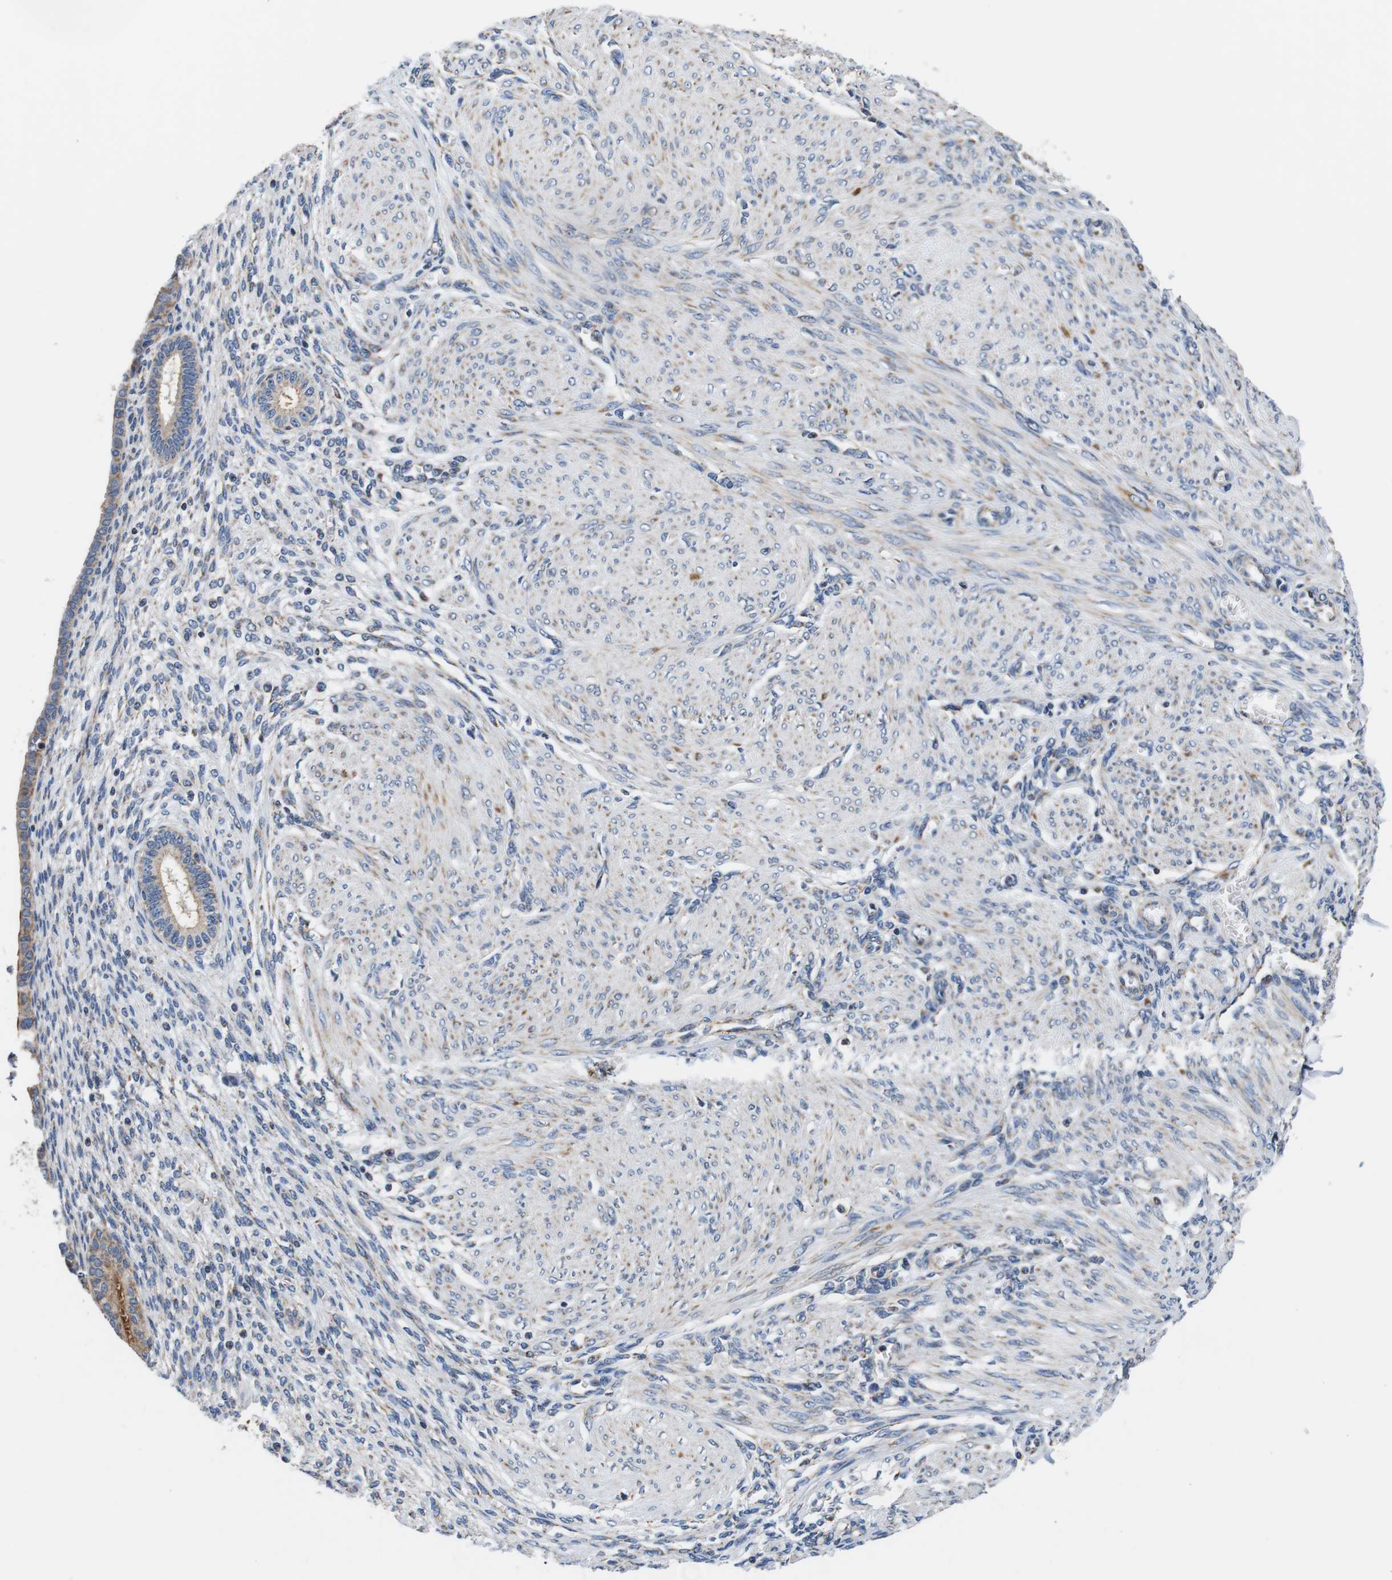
{"staining": {"intensity": "negative", "quantity": "none", "location": "none"}, "tissue": "endometrium", "cell_type": "Cells in endometrial stroma", "image_type": "normal", "snomed": [{"axis": "morphology", "description": "Normal tissue, NOS"}, {"axis": "topography", "description": "Endometrium"}], "caption": "Protein analysis of unremarkable endometrium demonstrates no significant staining in cells in endometrial stroma. (Stains: DAB (3,3'-diaminobenzidine) immunohistochemistry with hematoxylin counter stain, Microscopy: brightfield microscopy at high magnification).", "gene": "LRP4", "patient": {"sex": "female", "age": 72}}